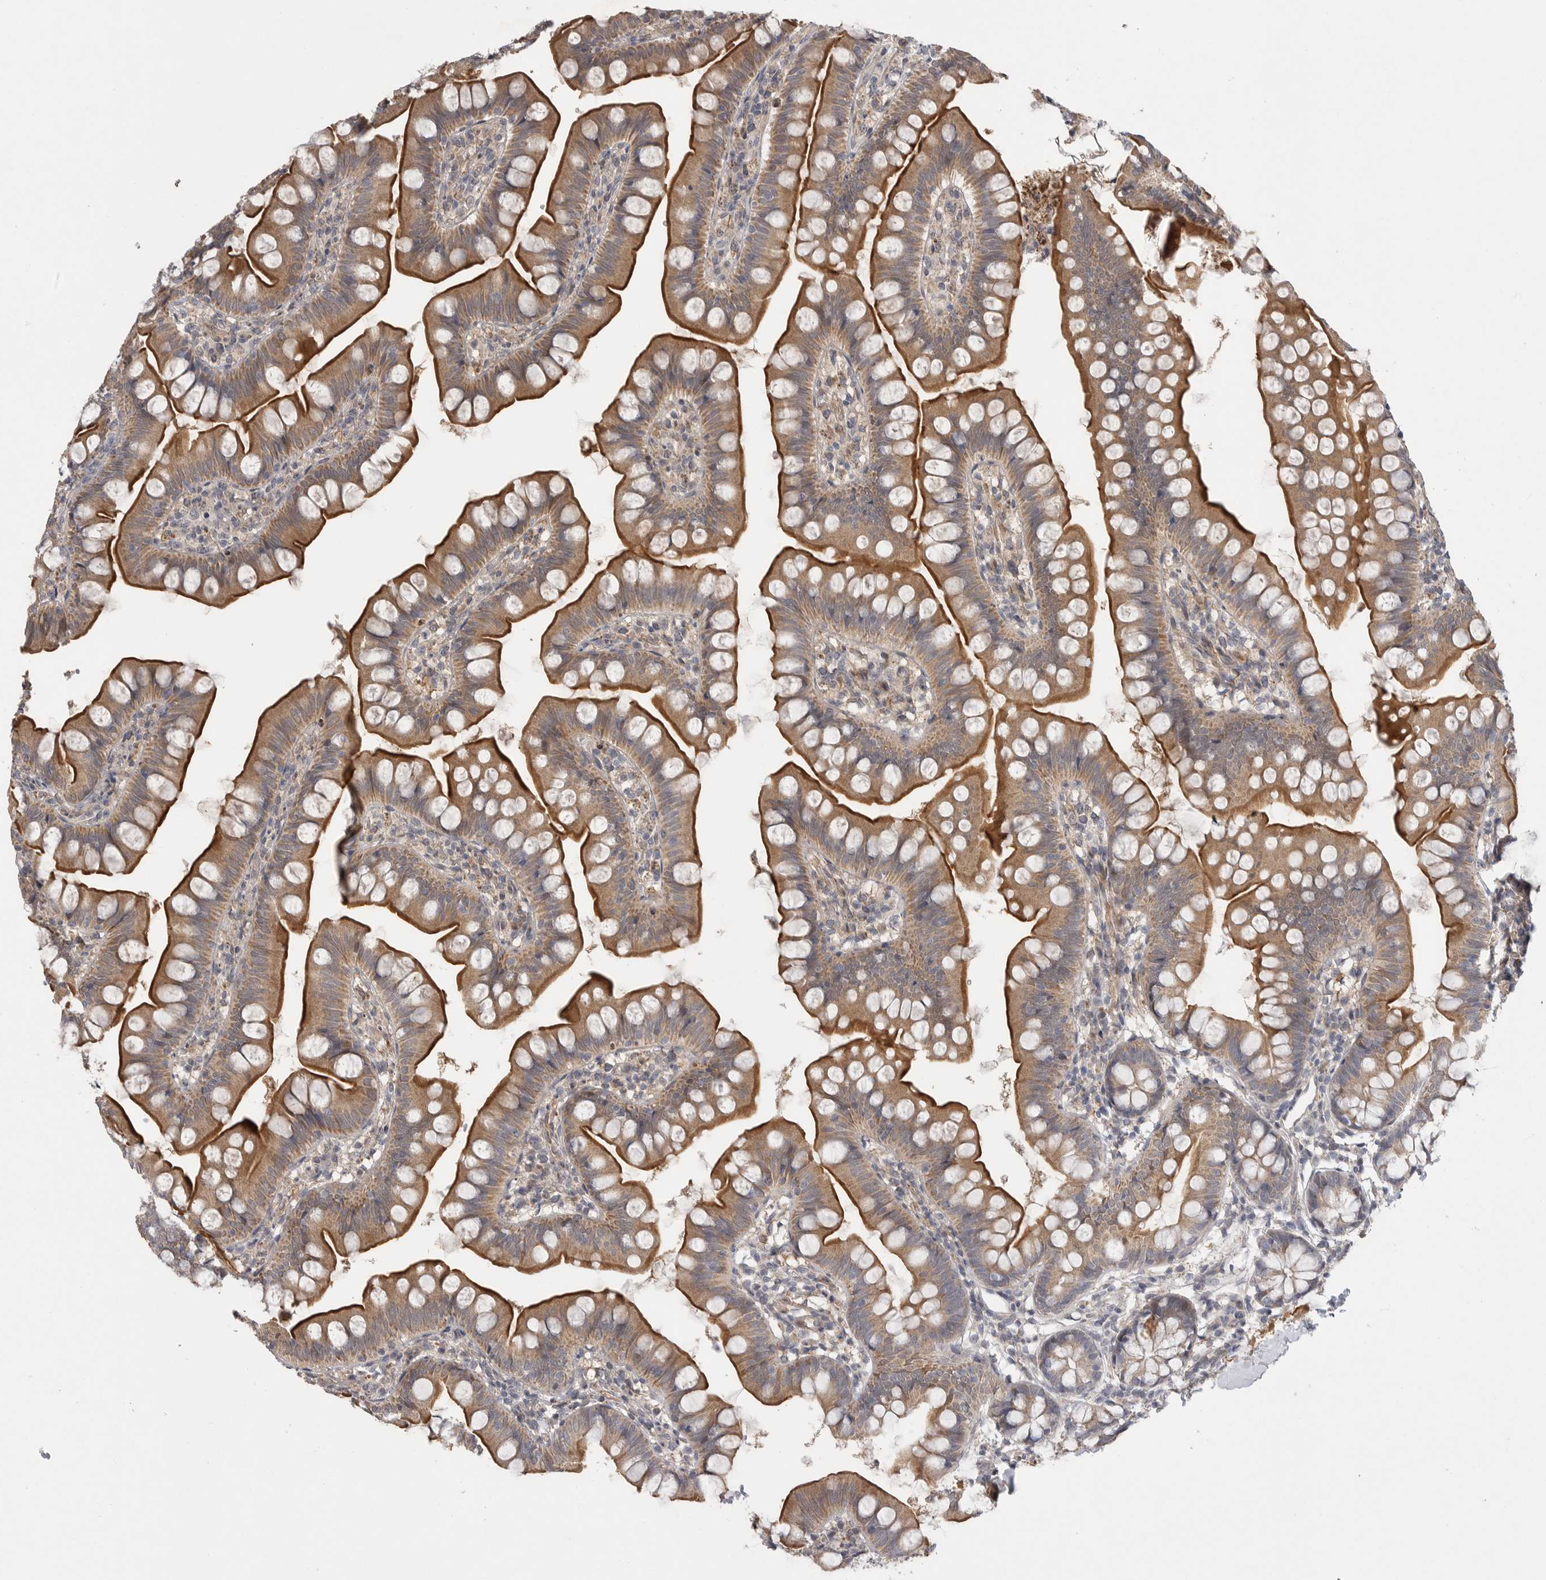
{"staining": {"intensity": "moderate", "quantity": ">75%", "location": "cytoplasmic/membranous"}, "tissue": "small intestine", "cell_type": "Glandular cells", "image_type": "normal", "snomed": [{"axis": "morphology", "description": "Normal tissue, NOS"}, {"axis": "topography", "description": "Small intestine"}], "caption": "Protein analysis of unremarkable small intestine reveals moderate cytoplasmic/membranous positivity in about >75% of glandular cells.", "gene": "FBXO43", "patient": {"sex": "male", "age": 7}}